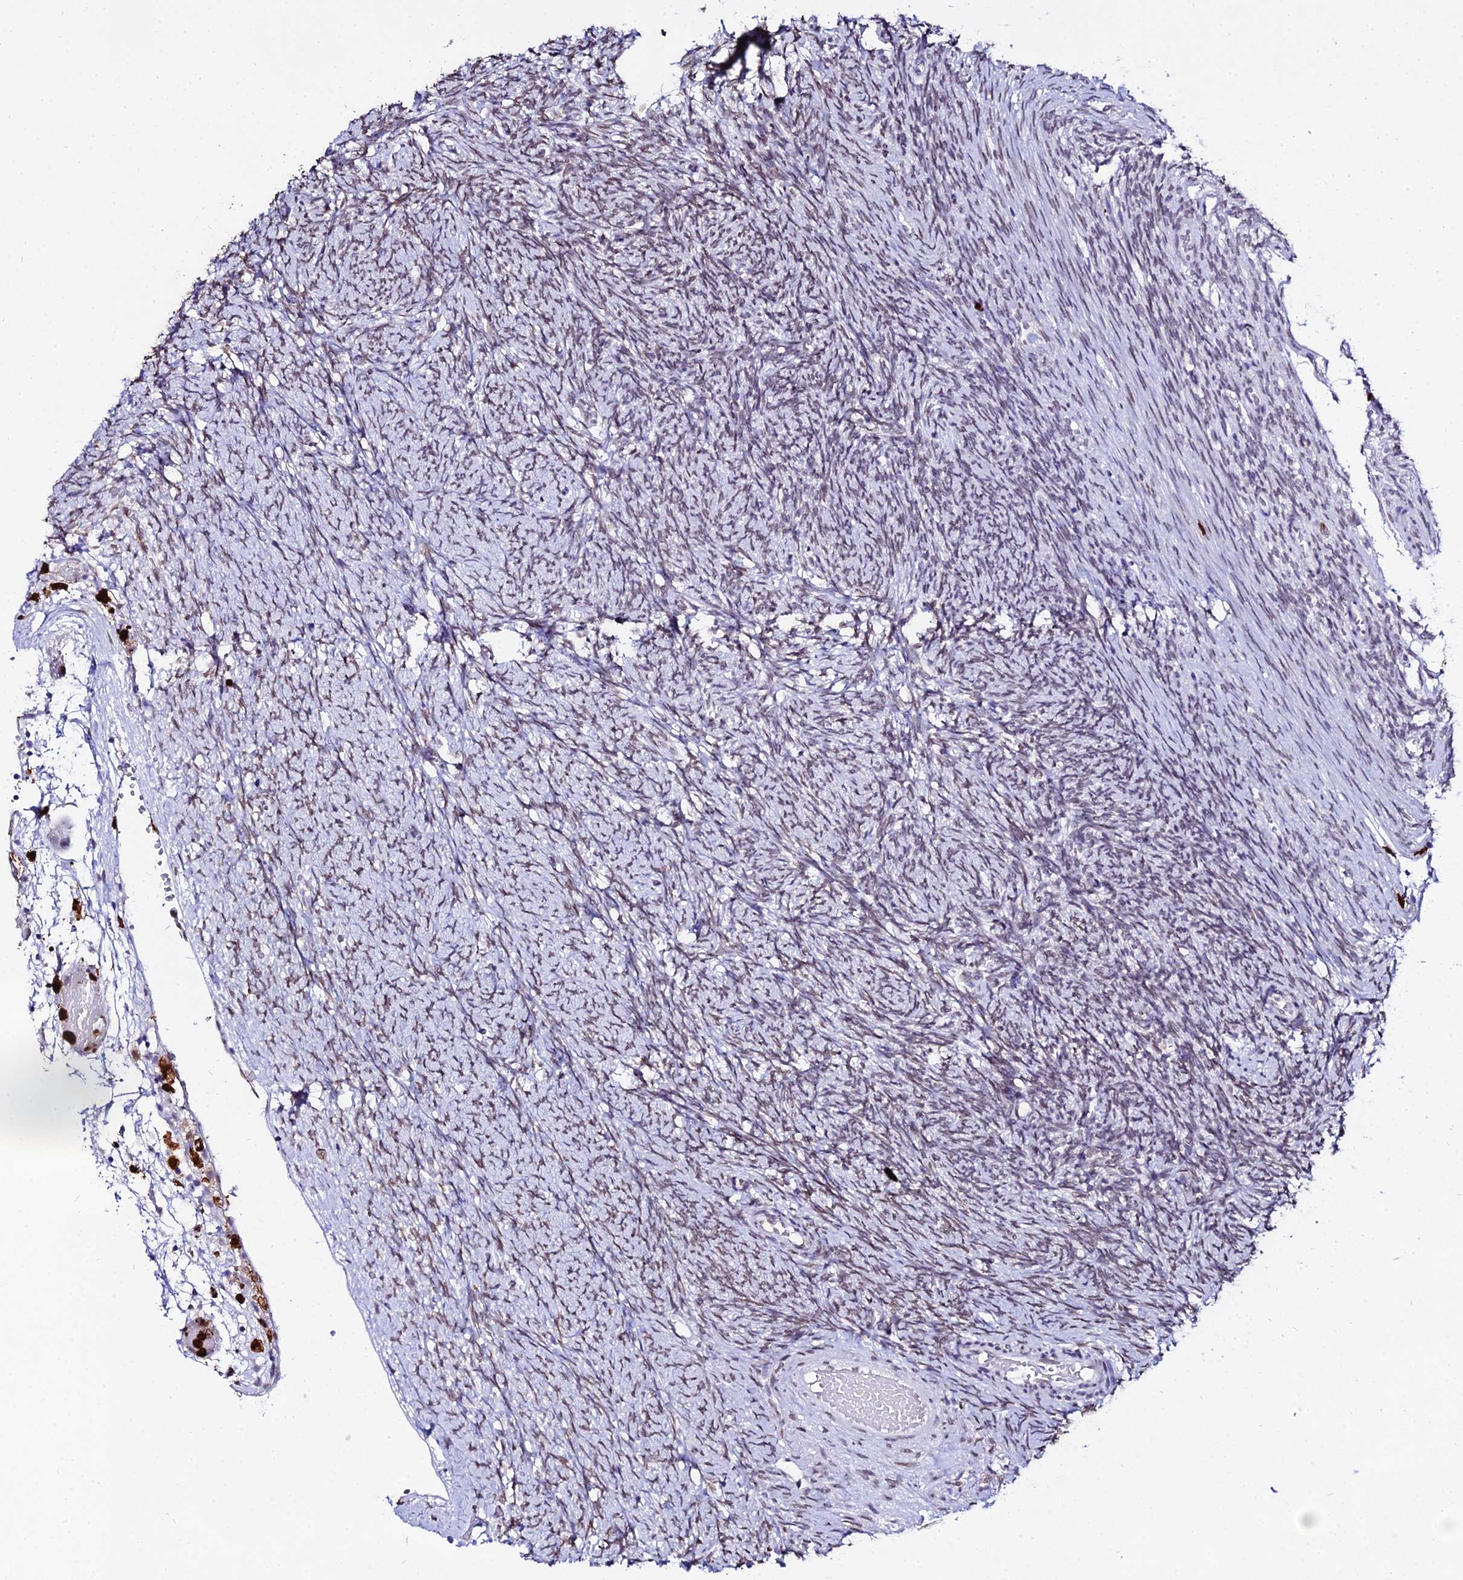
{"staining": {"intensity": "weak", "quantity": "25%-75%", "location": "nuclear"}, "tissue": "ovary", "cell_type": "Ovarian stroma cells", "image_type": "normal", "snomed": [{"axis": "morphology", "description": "Normal tissue, NOS"}, {"axis": "topography", "description": "Ovary"}], "caption": "High-magnification brightfield microscopy of normal ovary stained with DAB (brown) and counterstained with hematoxylin (blue). ovarian stroma cells exhibit weak nuclear staining is identified in approximately25%-75% of cells.", "gene": "MCM10", "patient": {"sex": "female", "age": 44}}